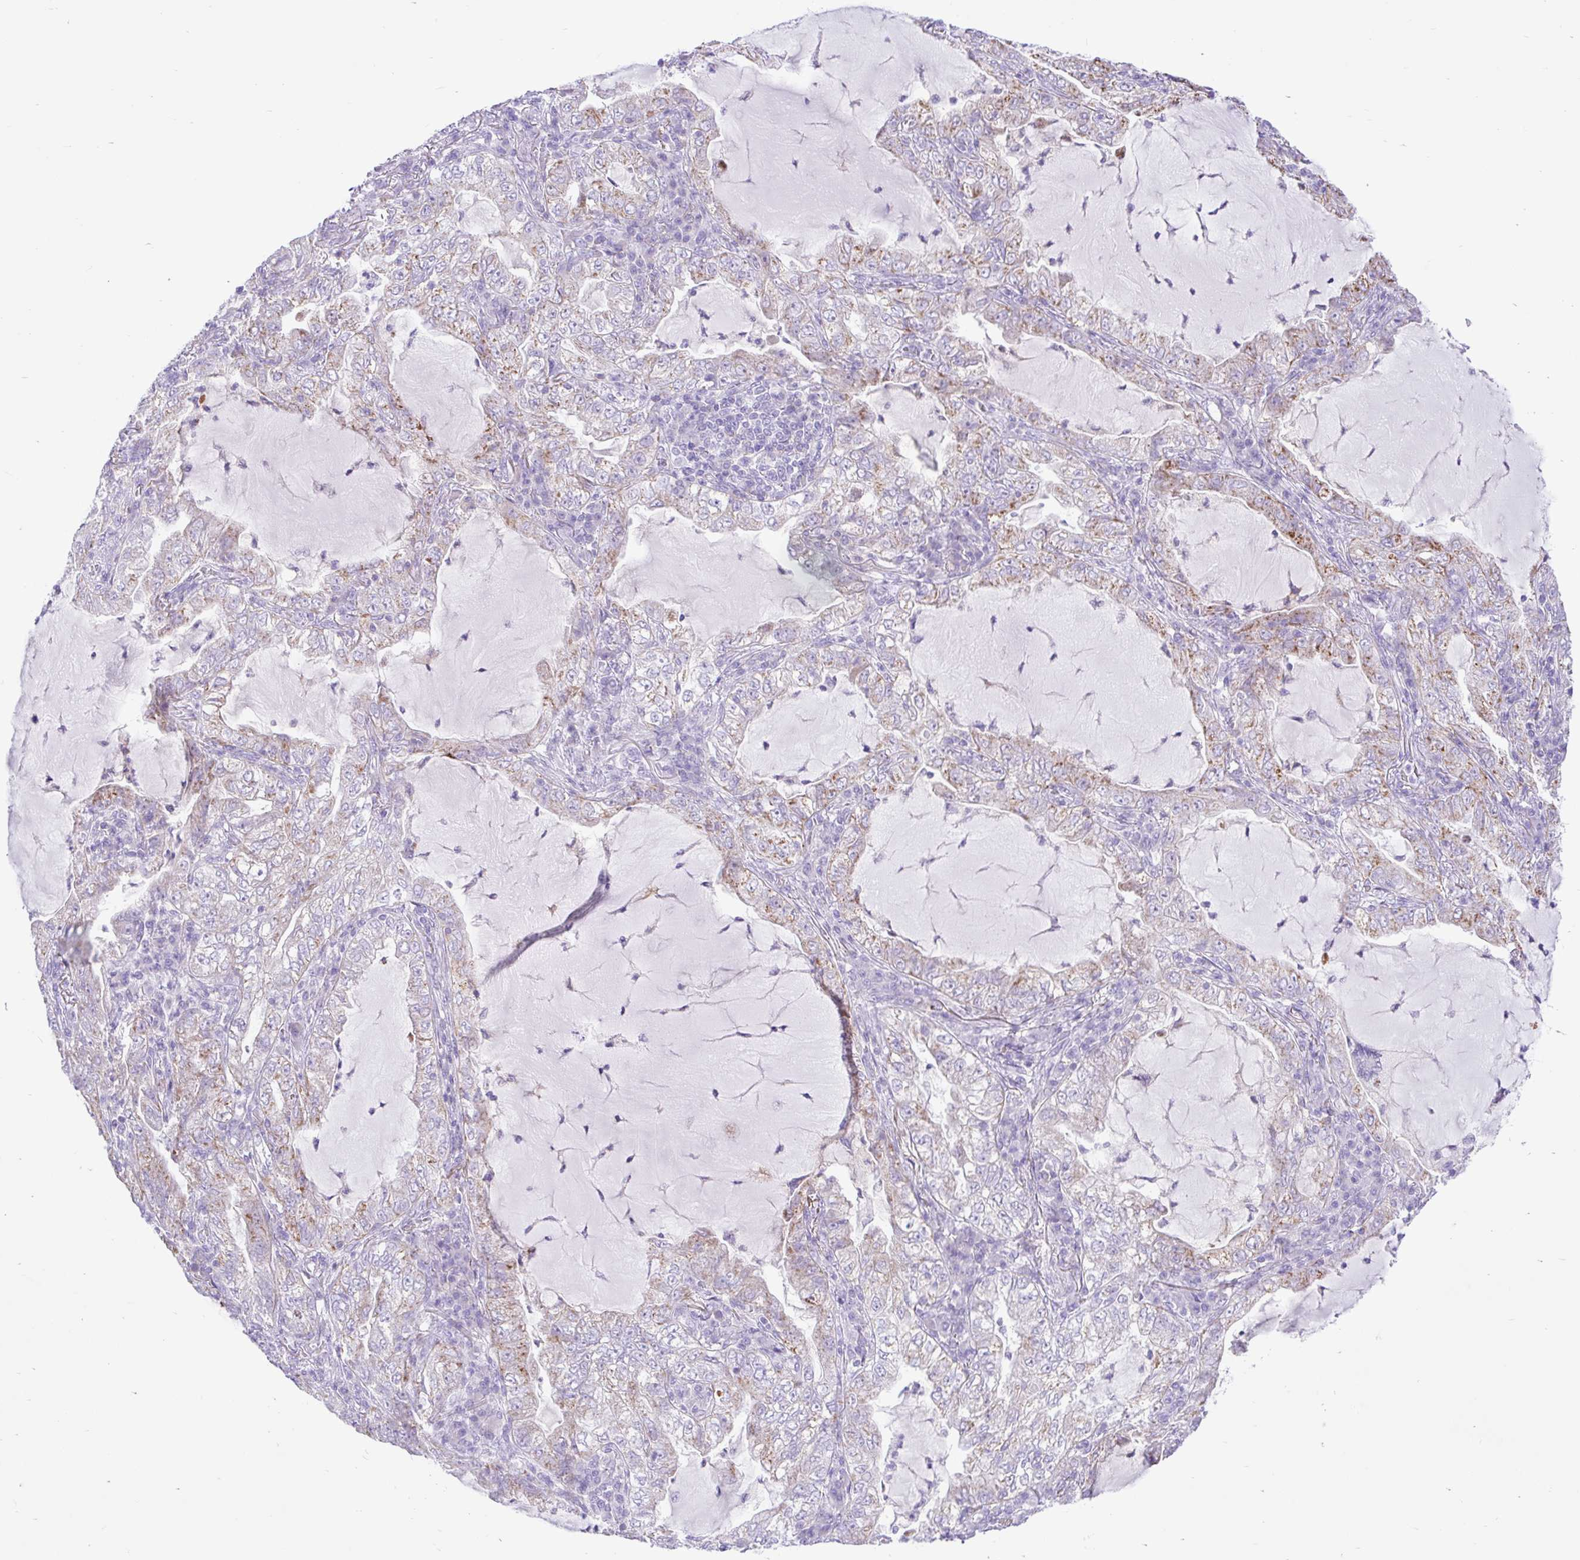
{"staining": {"intensity": "moderate", "quantity": "<25%", "location": "cytoplasmic/membranous"}, "tissue": "lung cancer", "cell_type": "Tumor cells", "image_type": "cancer", "snomed": [{"axis": "morphology", "description": "Adenocarcinoma, NOS"}, {"axis": "topography", "description": "Lung"}], "caption": "Adenocarcinoma (lung) tissue displays moderate cytoplasmic/membranous expression in about <25% of tumor cells The staining was performed using DAB to visualize the protein expression in brown, while the nuclei were stained in blue with hematoxylin (Magnification: 20x).", "gene": "ZNF101", "patient": {"sex": "female", "age": 73}}